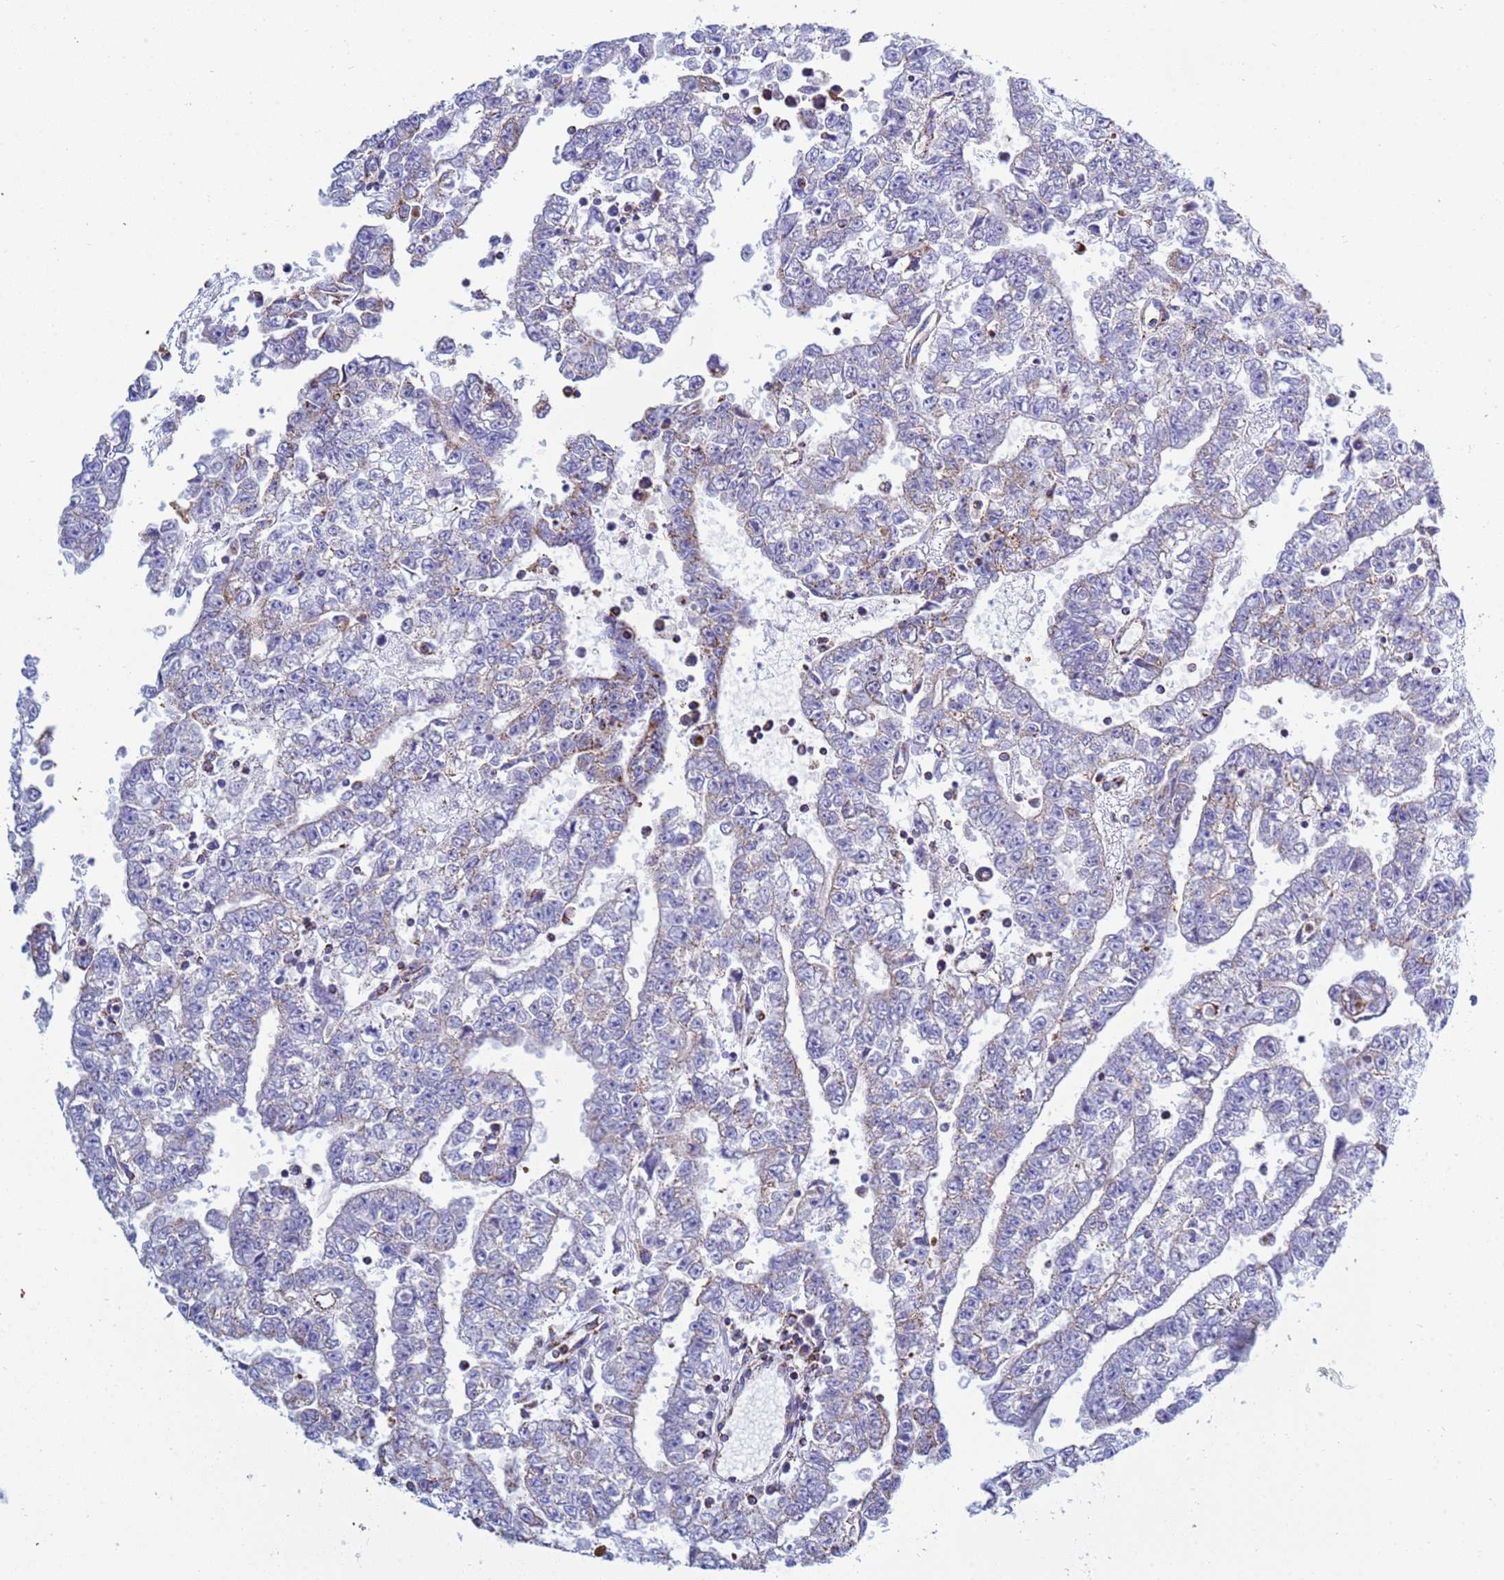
{"staining": {"intensity": "moderate", "quantity": "25%-75%", "location": "cytoplasmic/membranous"}, "tissue": "testis cancer", "cell_type": "Tumor cells", "image_type": "cancer", "snomed": [{"axis": "morphology", "description": "Carcinoma, Embryonal, NOS"}, {"axis": "topography", "description": "Testis"}], "caption": "Human testis cancer stained with a brown dye demonstrates moderate cytoplasmic/membranous positive staining in about 25%-75% of tumor cells.", "gene": "COQ4", "patient": {"sex": "male", "age": 25}}